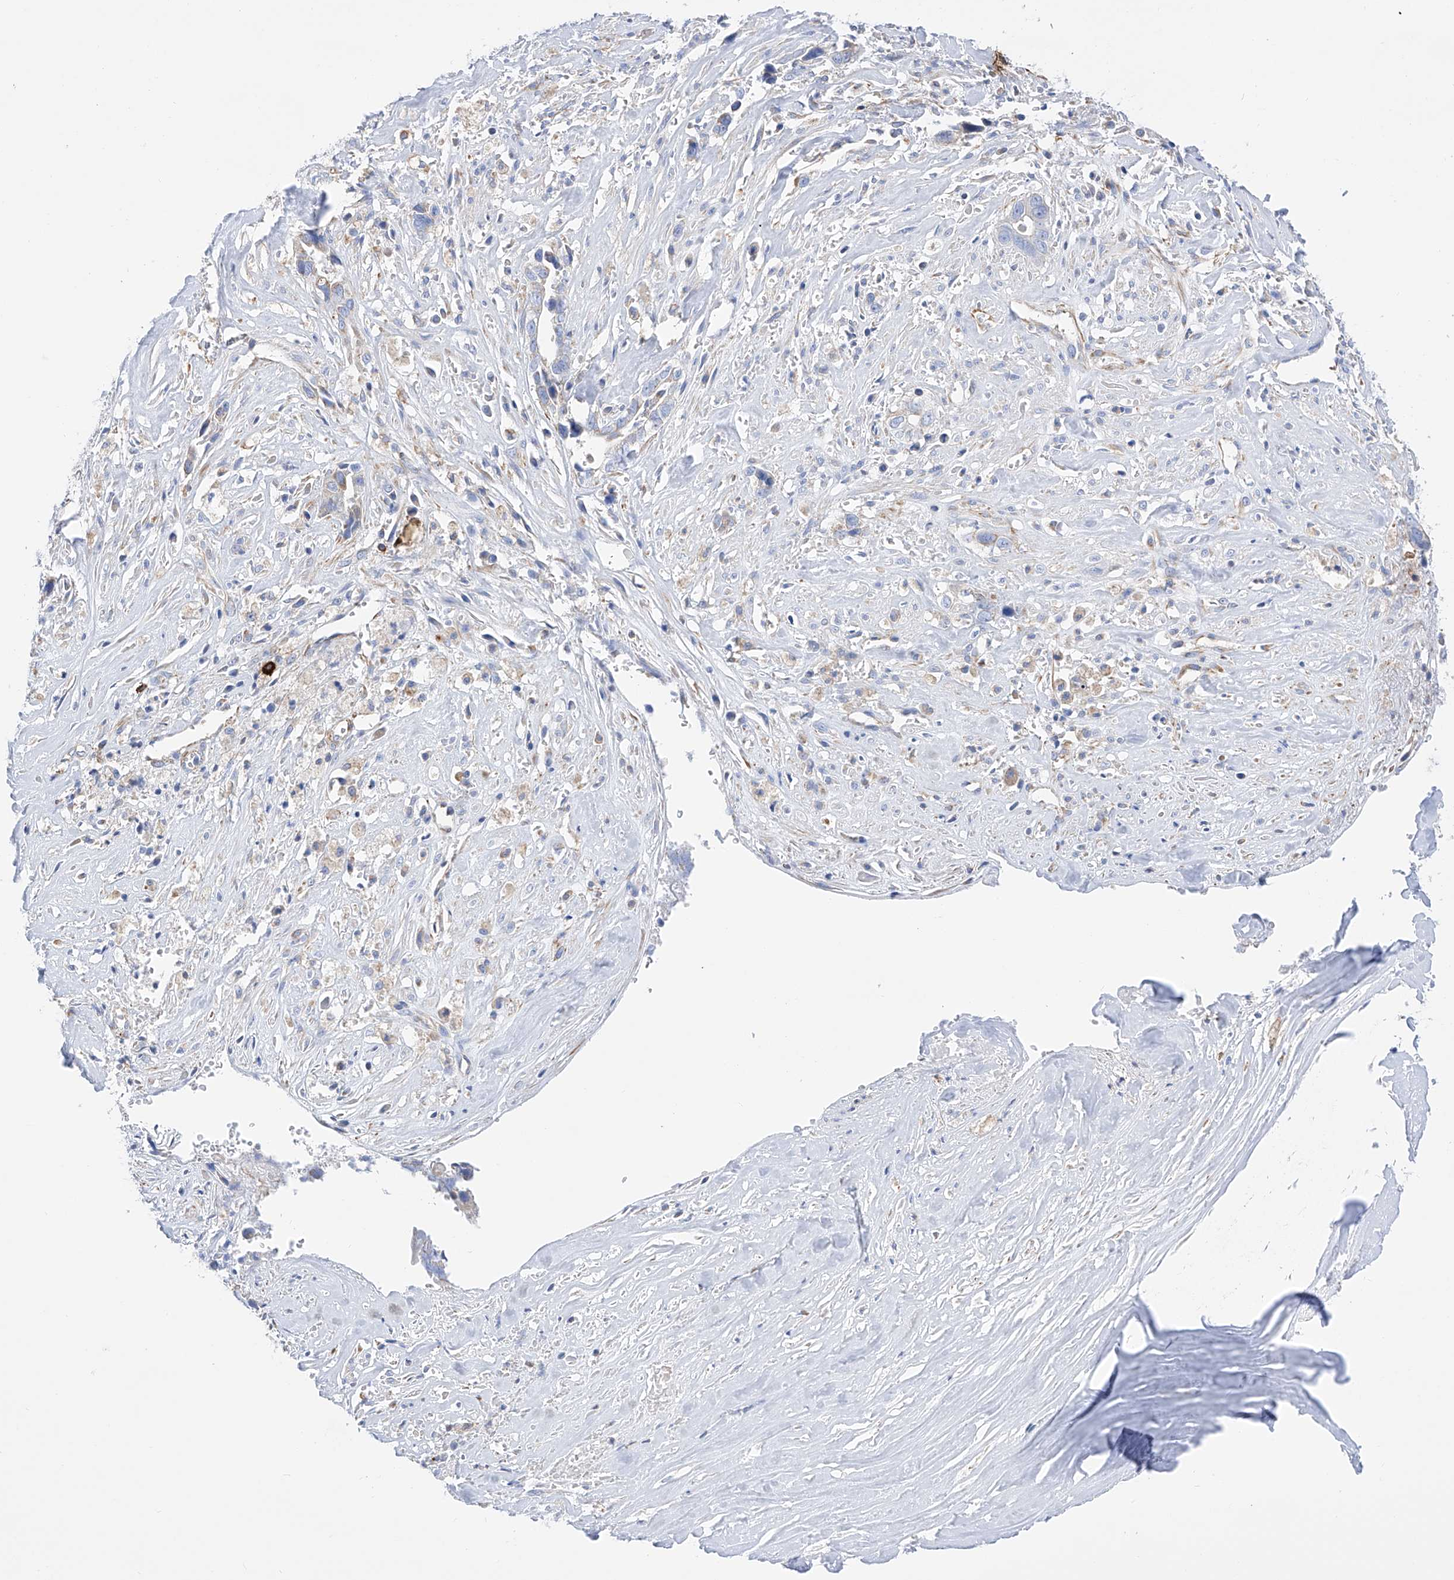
{"staining": {"intensity": "negative", "quantity": "none", "location": "none"}, "tissue": "liver cancer", "cell_type": "Tumor cells", "image_type": "cancer", "snomed": [{"axis": "morphology", "description": "Cholangiocarcinoma"}, {"axis": "topography", "description": "Liver"}], "caption": "Tumor cells are negative for protein expression in human liver cholangiocarcinoma.", "gene": "FLG", "patient": {"sex": "female", "age": 79}}